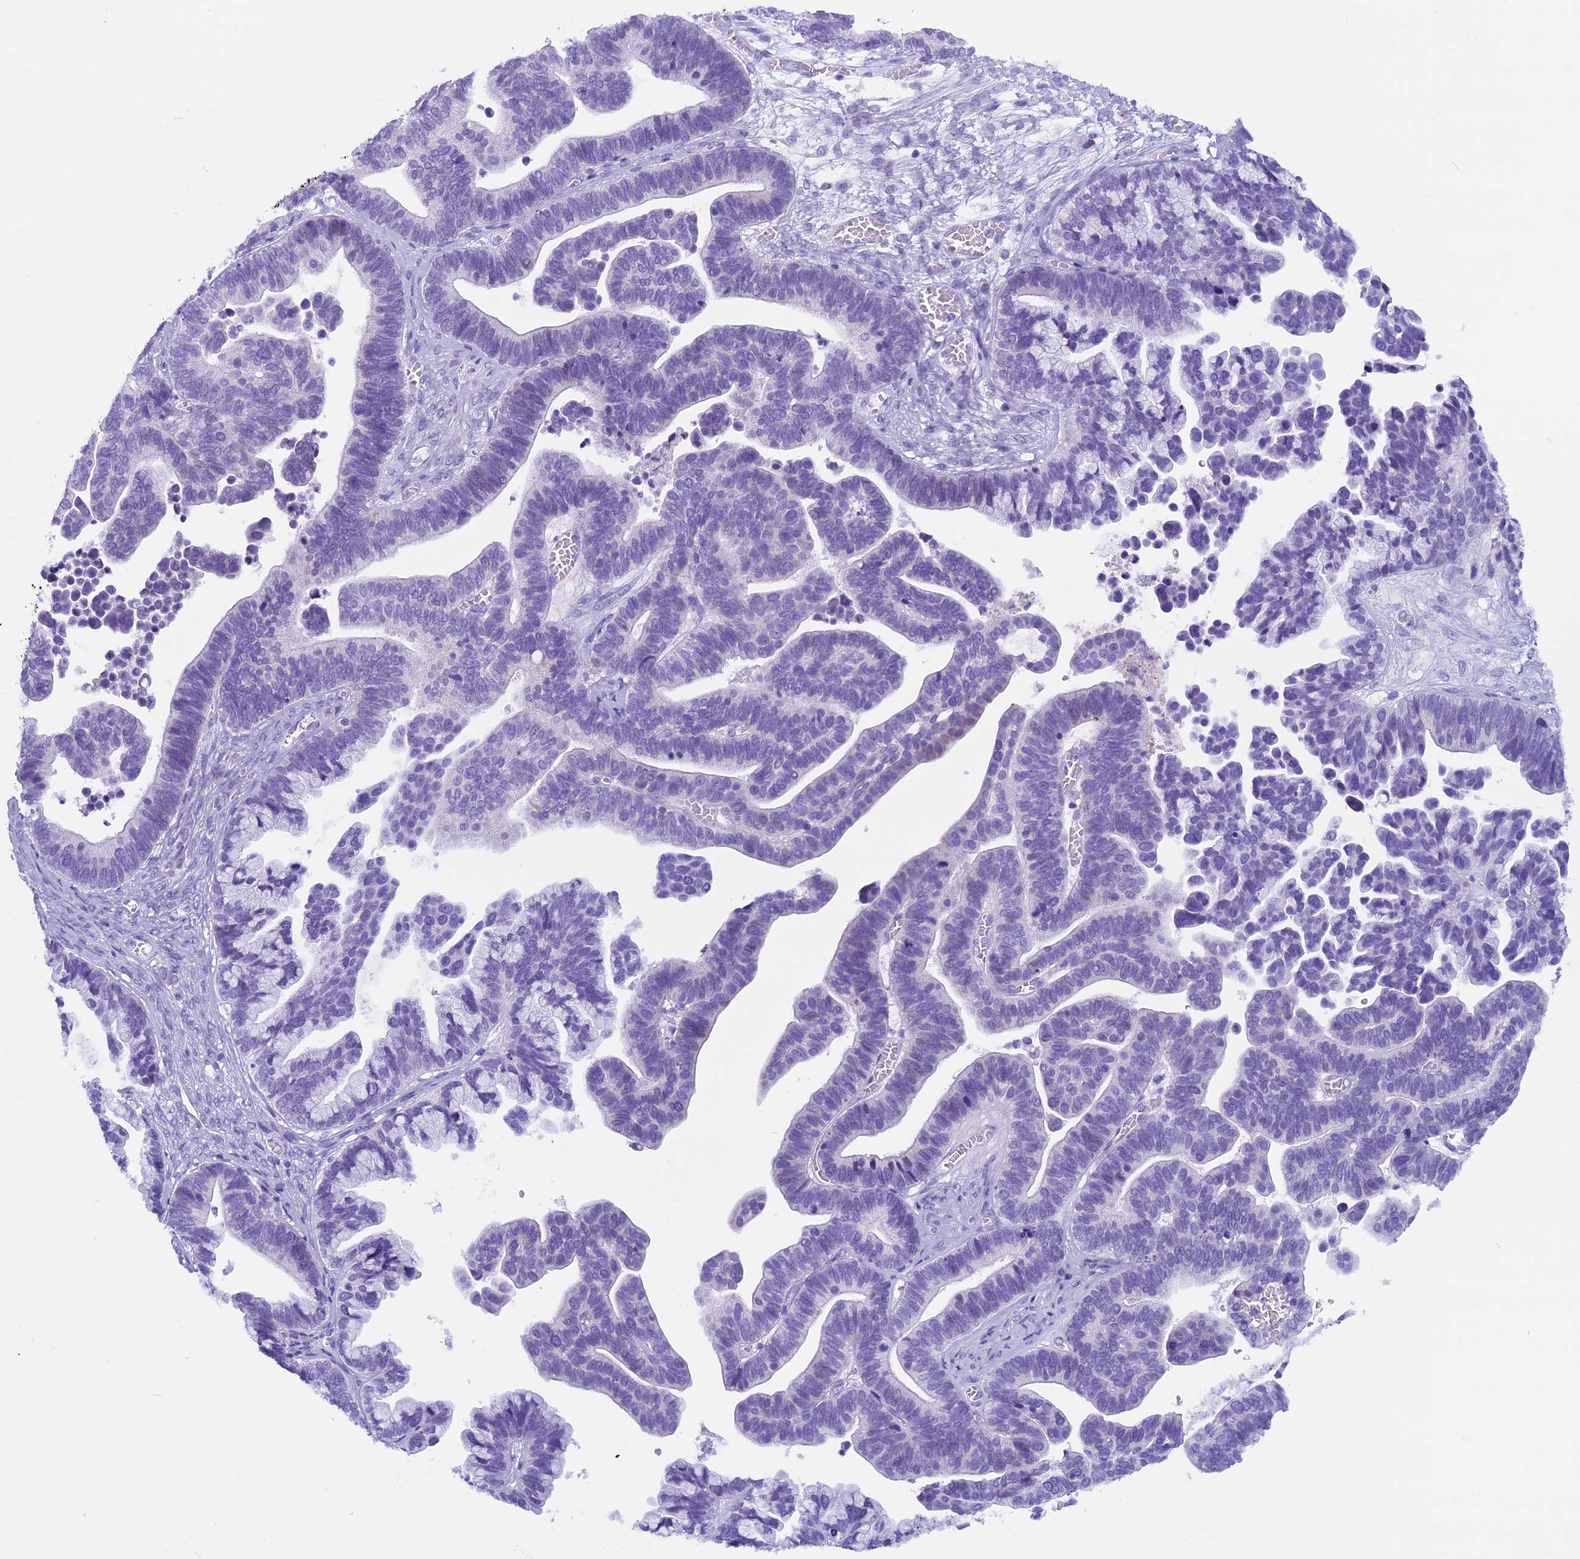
{"staining": {"intensity": "negative", "quantity": "none", "location": "none"}, "tissue": "ovarian cancer", "cell_type": "Tumor cells", "image_type": "cancer", "snomed": [{"axis": "morphology", "description": "Cystadenocarcinoma, serous, NOS"}, {"axis": "topography", "description": "Ovary"}], "caption": "An image of human ovarian cancer is negative for staining in tumor cells.", "gene": "ZNF563", "patient": {"sex": "female", "age": 56}}